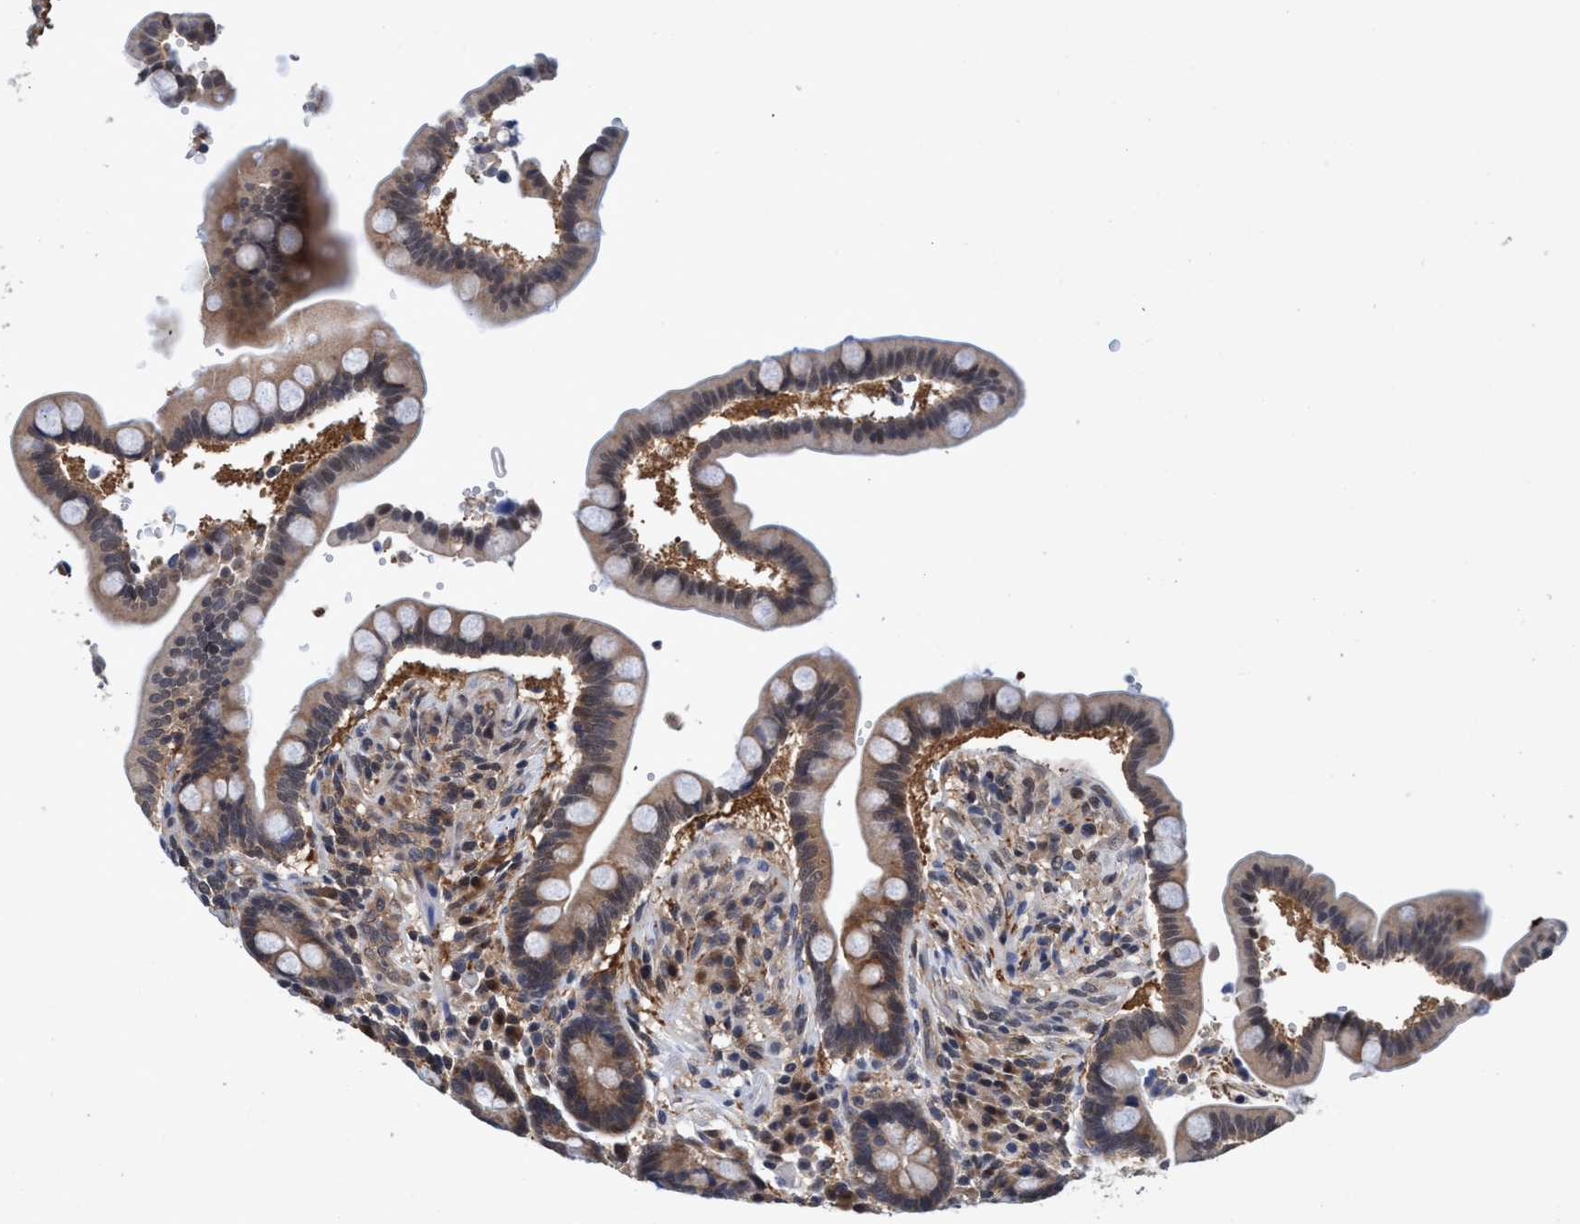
{"staining": {"intensity": "weak", "quantity": "25%-75%", "location": "cytoplasmic/membranous"}, "tissue": "colon", "cell_type": "Endothelial cells", "image_type": "normal", "snomed": [{"axis": "morphology", "description": "Normal tissue, NOS"}, {"axis": "topography", "description": "Colon"}], "caption": "Immunohistochemical staining of normal colon displays 25%-75% levels of weak cytoplasmic/membranous protein staining in about 25%-75% of endothelial cells.", "gene": "PSMD12", "patient": {"sex": "male", "age": 73}}